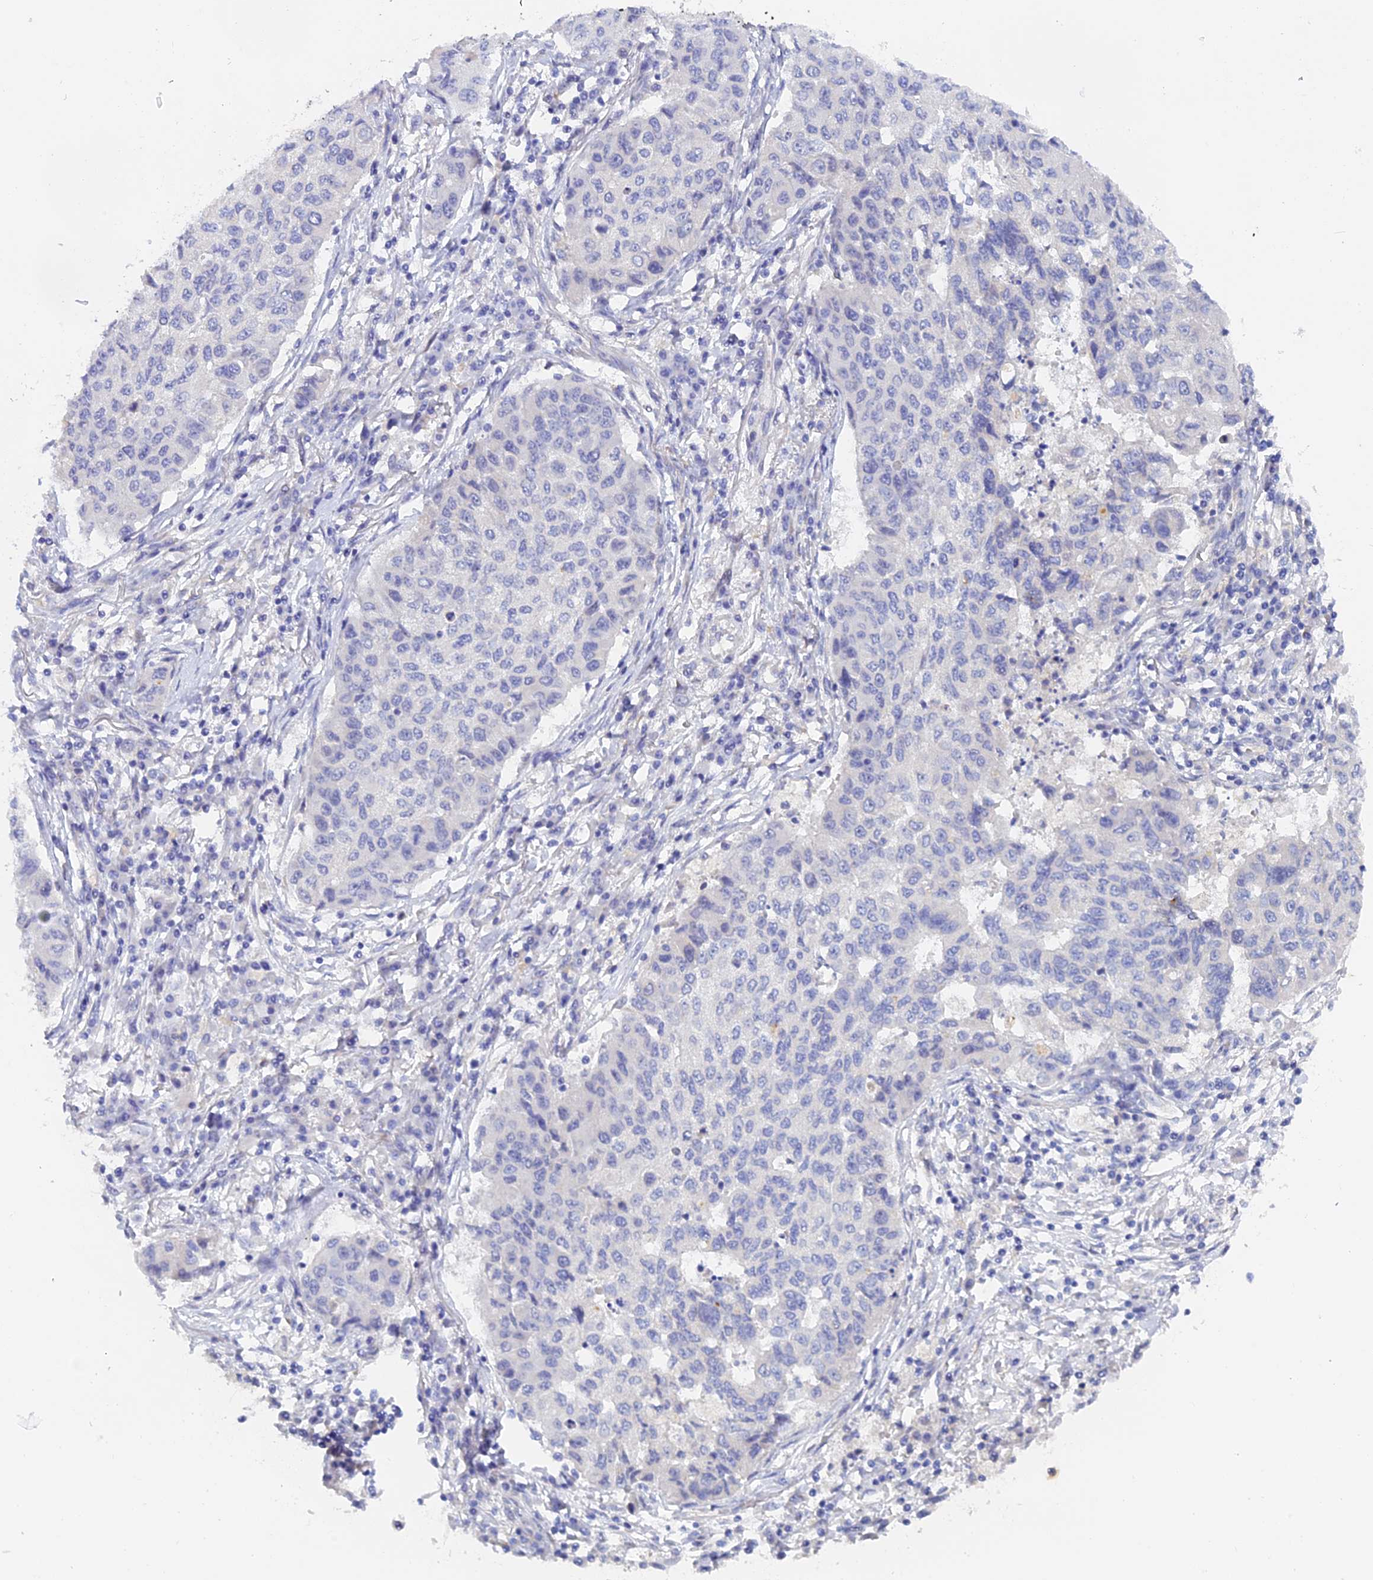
{"staining": {"intensity": "negative", "quantity": "none", "location": "none"}, "tissue": "lung cancer", "cell_type": "Tumor cells", "image_type": "cancer", "snomed": [{"axis": "morphology", "description": "Squamous cell carcinoma, NOS"}, {"axis": "topography", "description": "Lung"}], "caption": "An image of human lung cancer (squamous cell carcinoma) is negative for staining in tumor cells.", "gene": "GLB1L", "patient": {"sex": "male", "age": 74}}